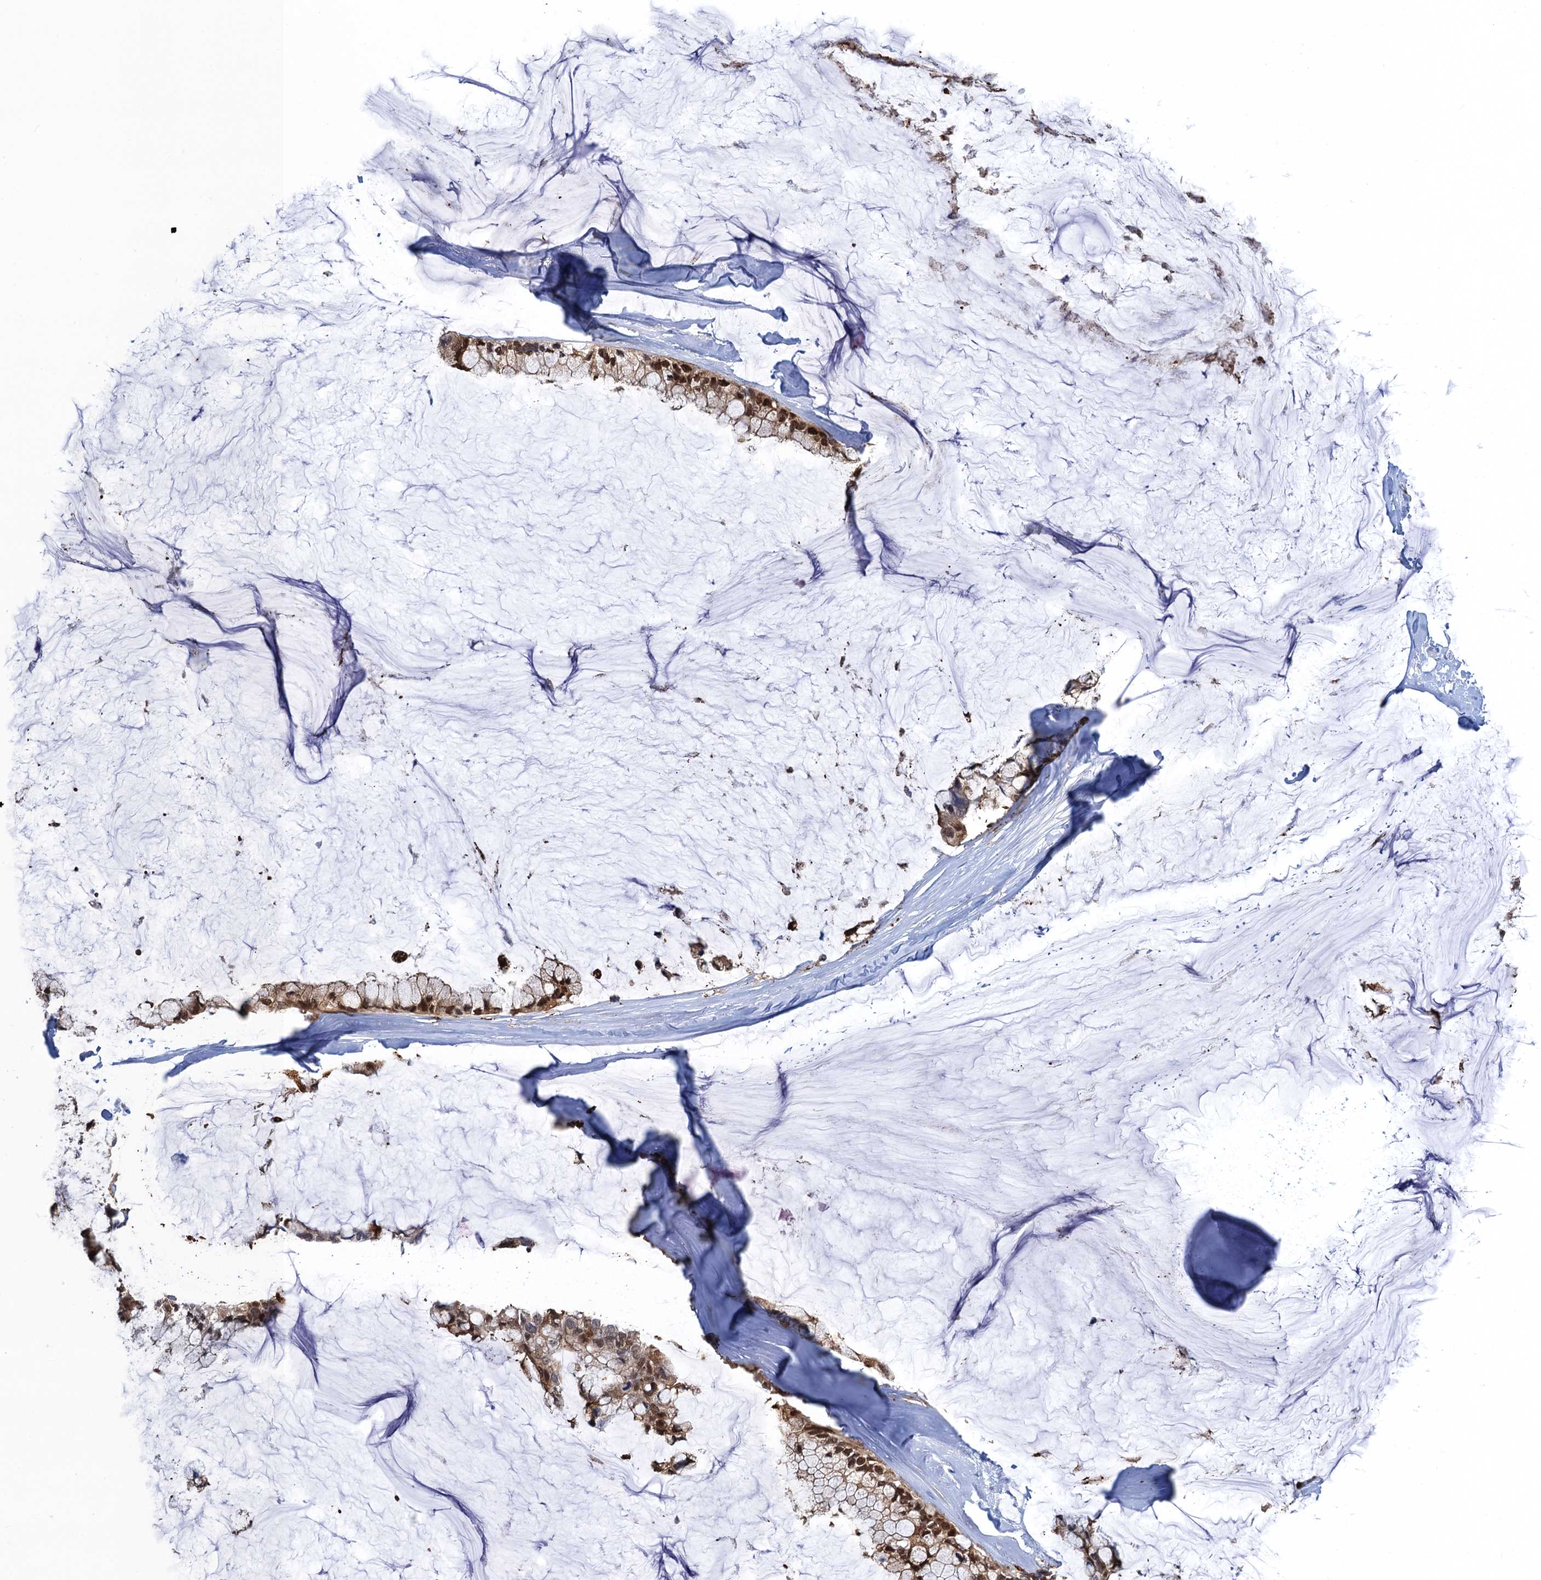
{"staining": {"intensity": "moderate", "quantity": ">75%", "location": "cytoplasmic/membranous,nuclear"}, "tissue": "ovarian cancer", "cell_type": "Tumor cells", "image_type": "cancer", "snomed": [{"axis": "morphology", "description": "Cystadenocarcinoma, mucinous, NOS"}, {"axis": "topography", "description": "Ovary"}], "caption": "There is medium levels of moderate cytoplasmic/membranous and nuclear positivity in tumor cells of ovarian cancer (mucinous cystadenocarcinoma), as demonstrated by immunohistochemical staining (brown color).", "gene": "CALML5", "patient": {"sex": "female", "age": 39}}